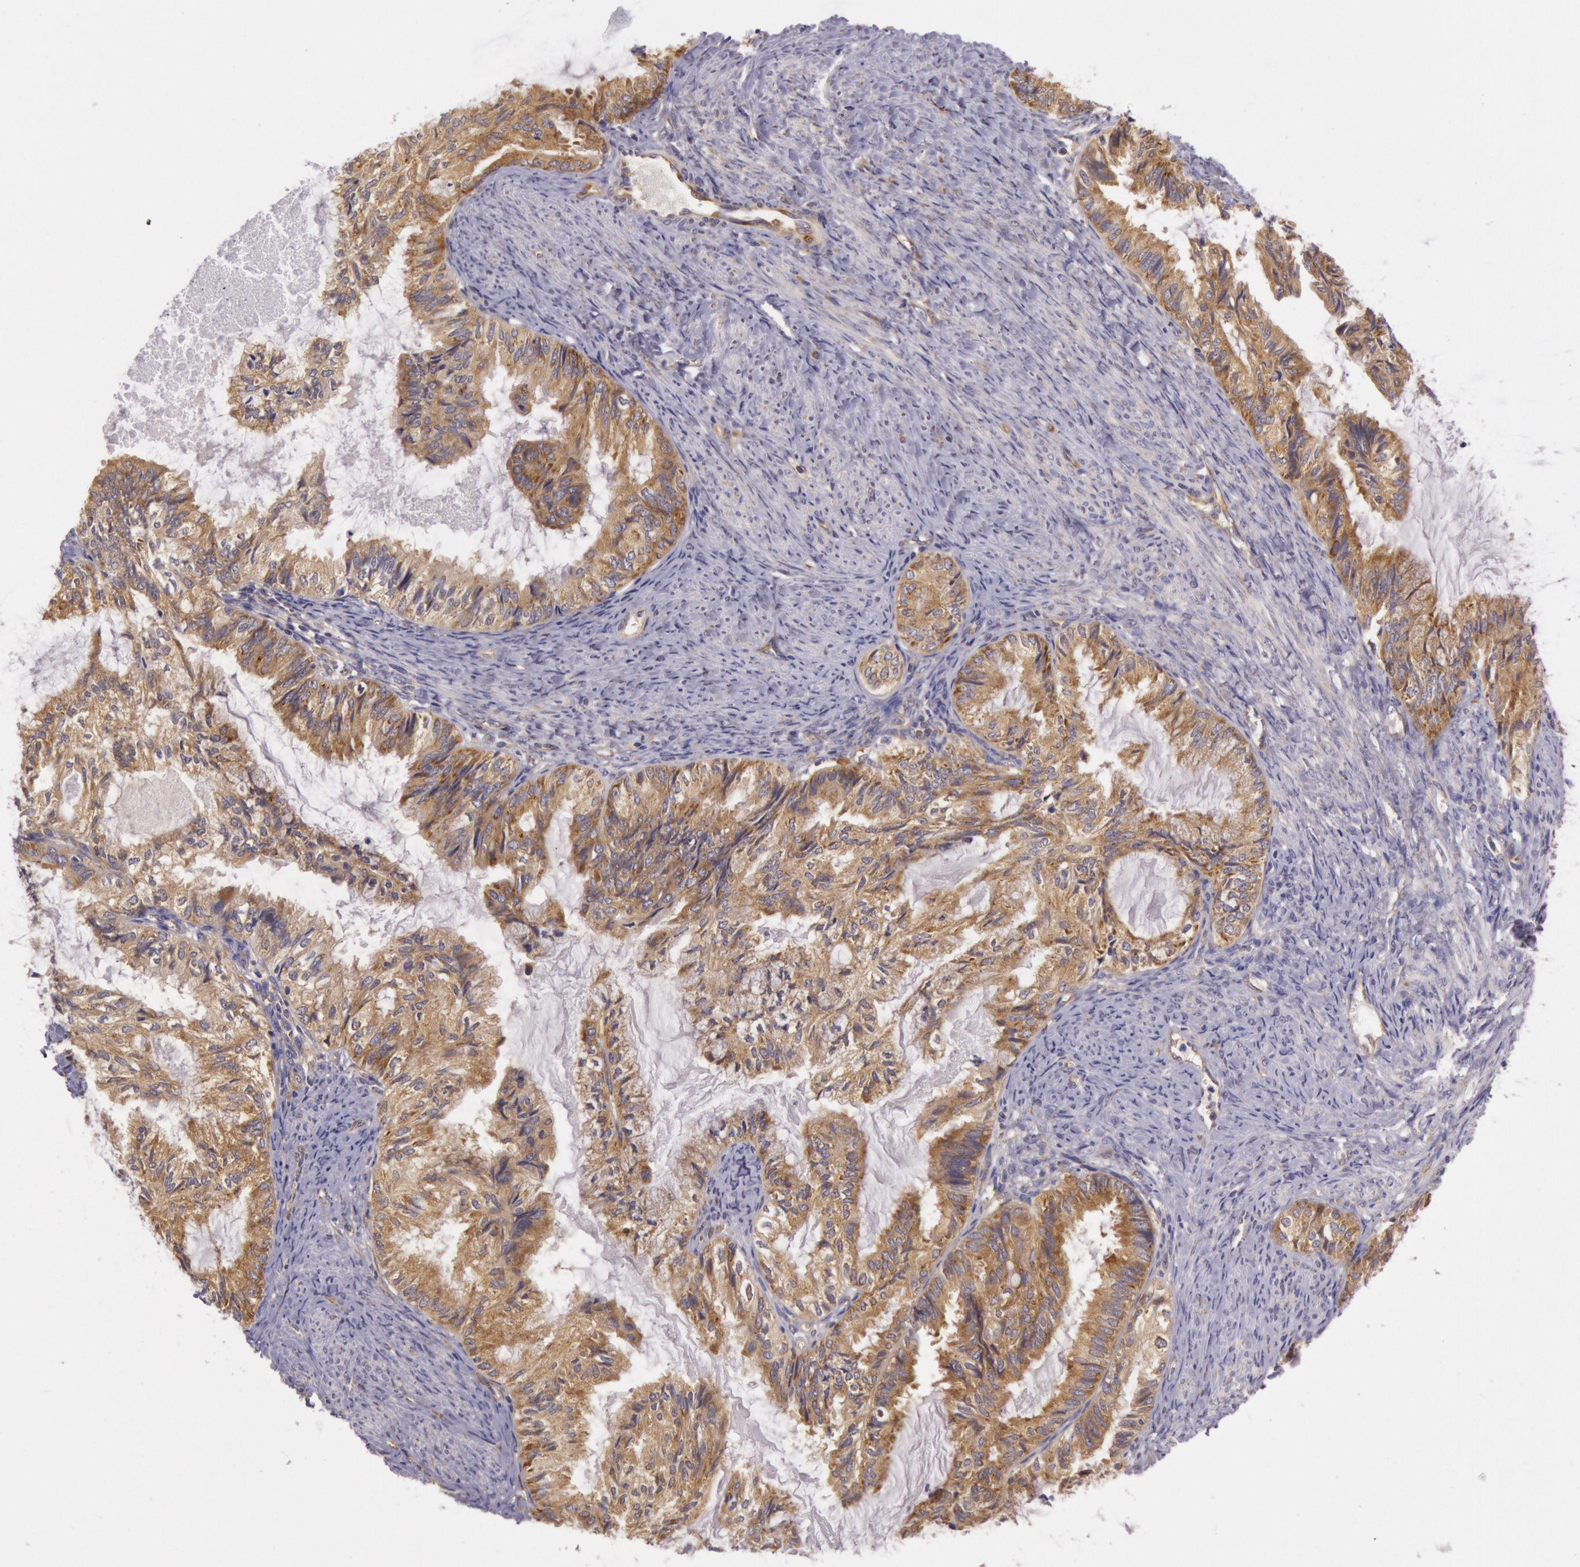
{"staining": {"intensity": "moderate", "quantity": ">75%", "location": "cytoplasmic/membranous"}, "tissue": "endometrial cancer", "cell_type": "Tumor cells", "image_type": "cancer", "snomed": [{"axis": "morphology", "description": "Adenocarcinoma, NOS"}, {"axis": "topography", "description": "Endometrium"}], "caption": "Endometrial cancer tissue displays moderate cytoplasmic/membranous staining in approximately >75% of tumor cells The staining was performed using DAB (3,3'-diaminobenzidine) to visualize the protein expression in brown, while the nuclei were stained in blue with hematoxylin (Magnification: 20x).", "gene": "CHUK", "patient": {"sex": "female", "age": 86}}